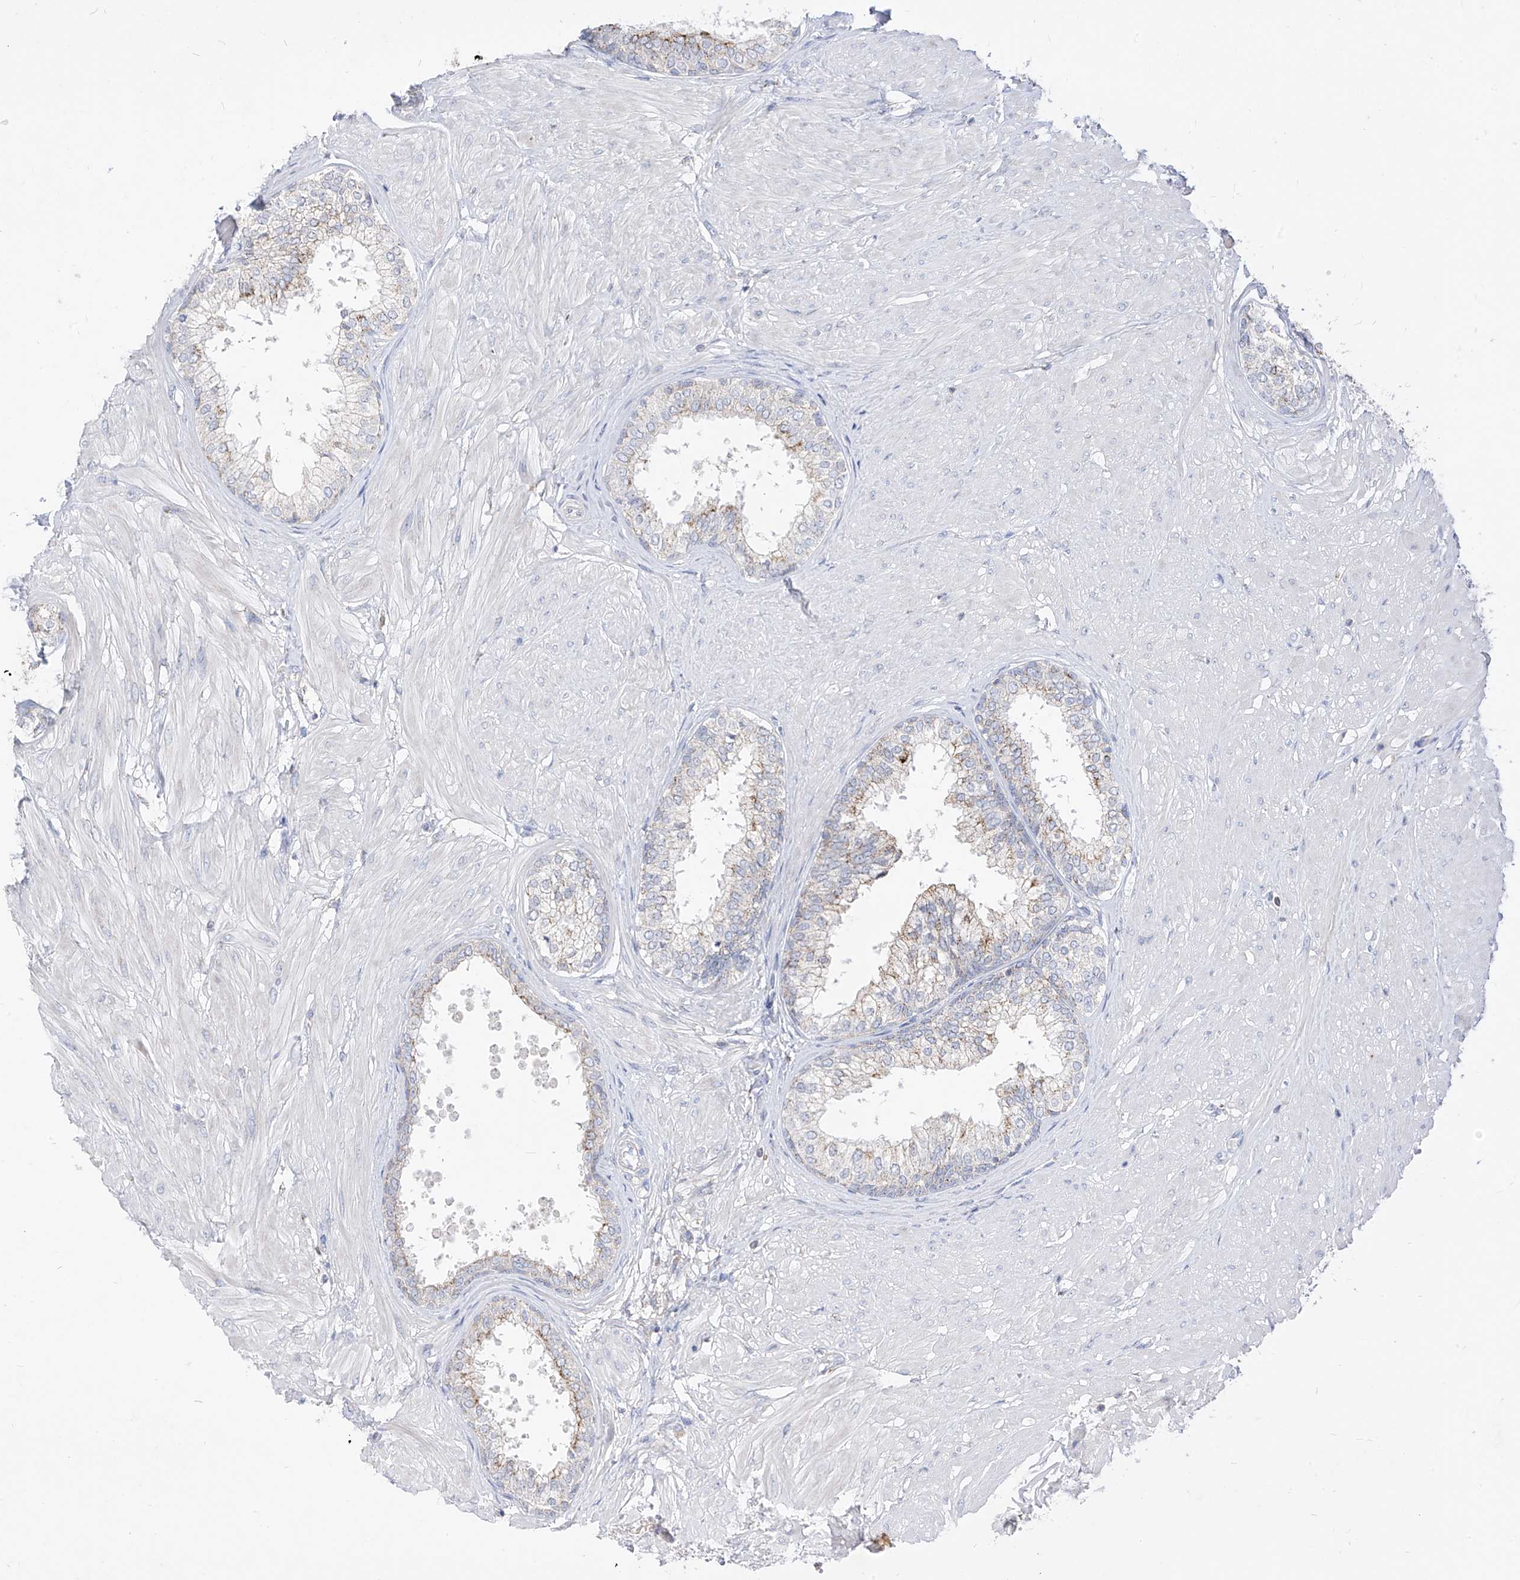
{"staining": {"intensity": "weak", "quantity": ">75%", "location": "cytoplasmic/membranous"}, "tissue": "prostate", "cell_type": "Glandular cells", "image_type": "normal", "snomed": [{"axis": "morphology", "description": "Normal tissue, NOS"}, {"axis": "topography", "description": "Prostate"}], "caption": "This is an image of immunohistochemistry (IHC) staining of unremarkable prostate, which shows weak positivity in the cytoplasmic/membranous of glandular cells.", "gene": "RASA2", "patient": {"sex": "male", "age": 48}}